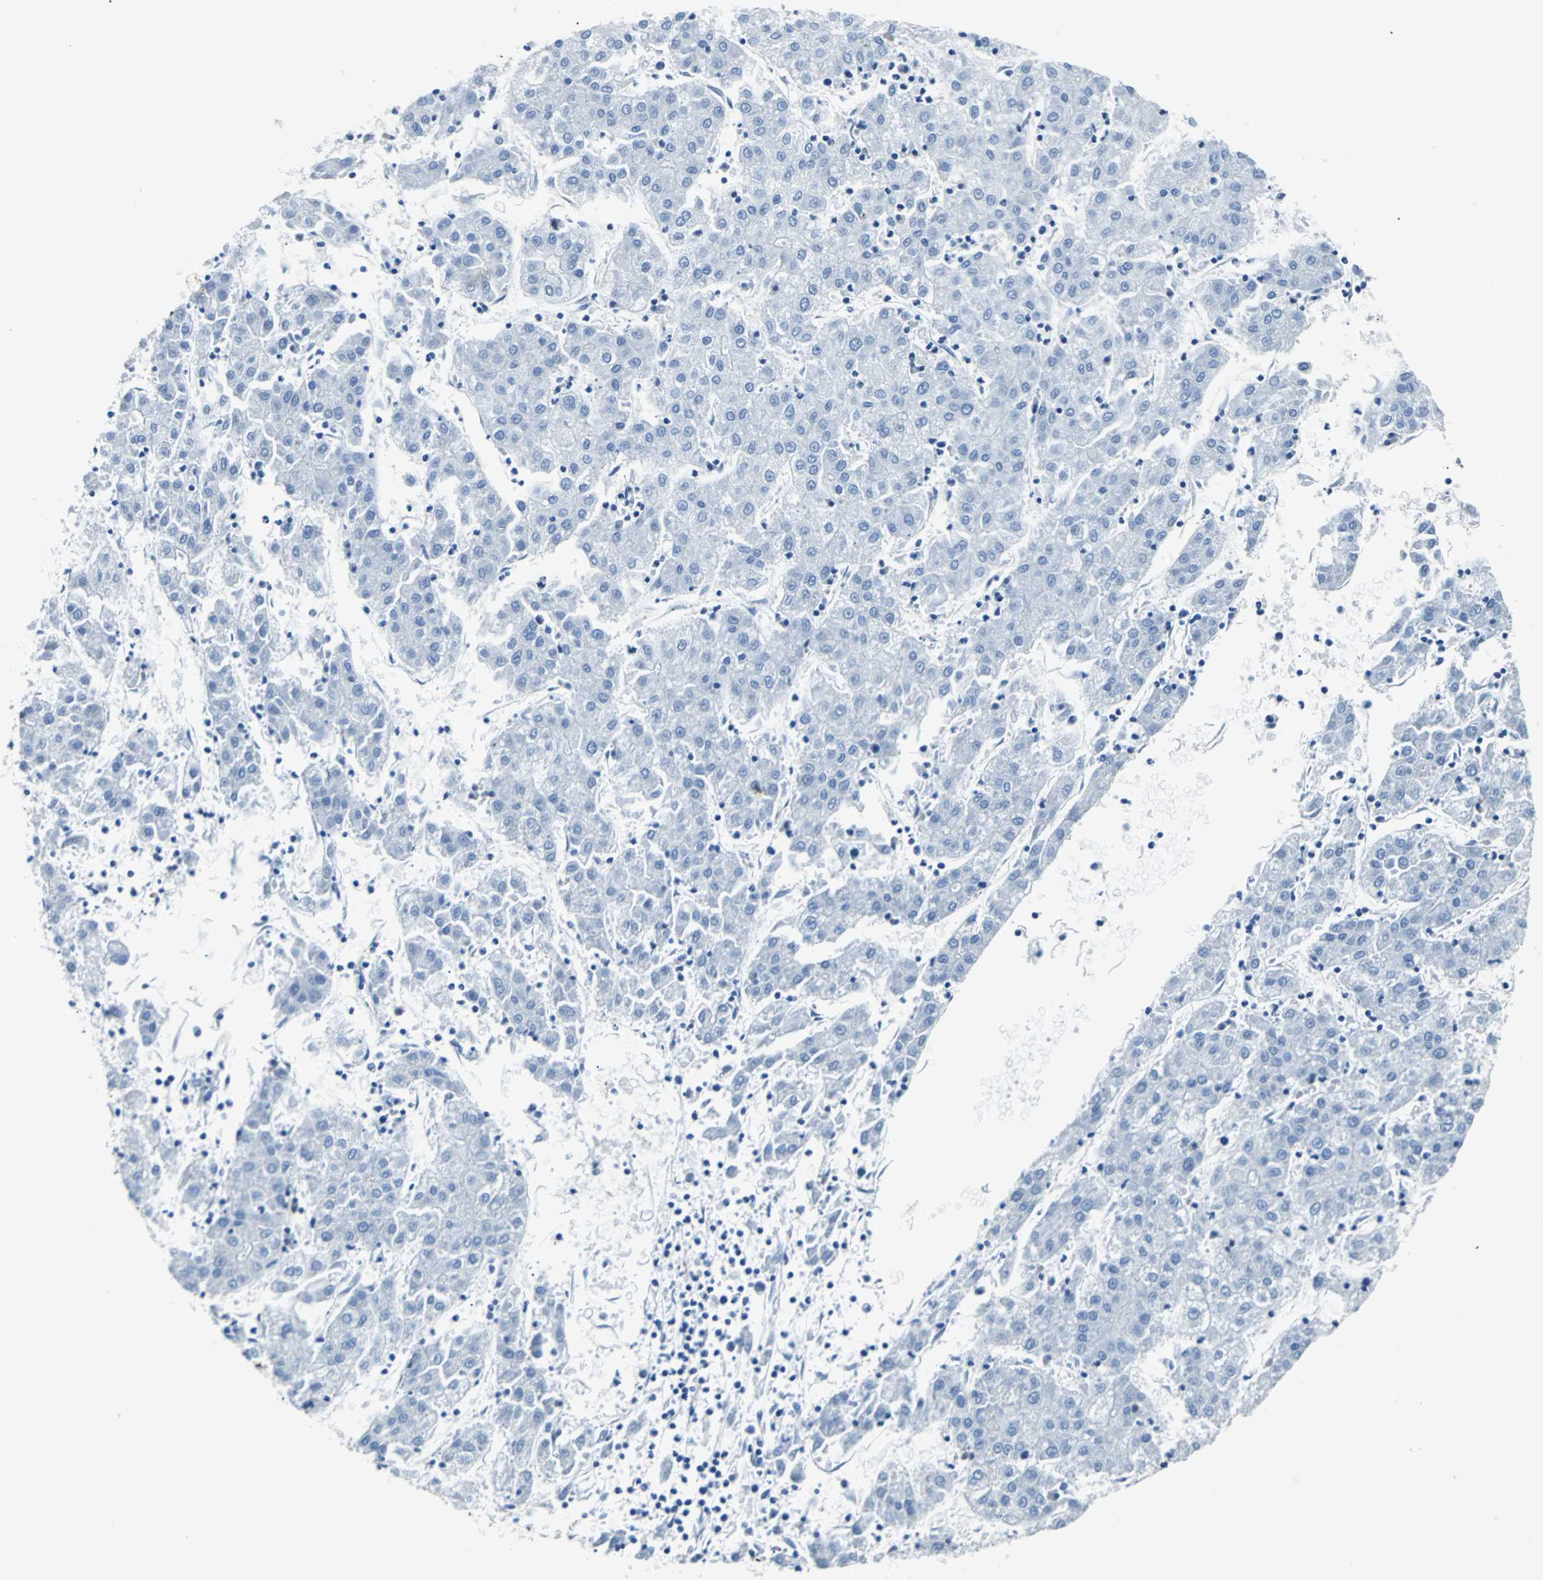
{"staining": {"intensity": "negative", "quantity": "none", "location": "none"}, "tissue": "liver cancer", "cell_type": "Tumor cells", "image_type": "cancer", "snomed": [{"axis": "morphology", "description": "Carcinoma, Hepatocellular, NOS"}, {"axis": "topography", "description": "Liver"}], "caption": "Immunohistochemistry of liver hepatocellular carcinoma reveals no staining in tumor cells. (DAB immunohistochemistry, high magnification).", "gene": "MAP2K6", "patient": {"sex": "male", "age": 72}}